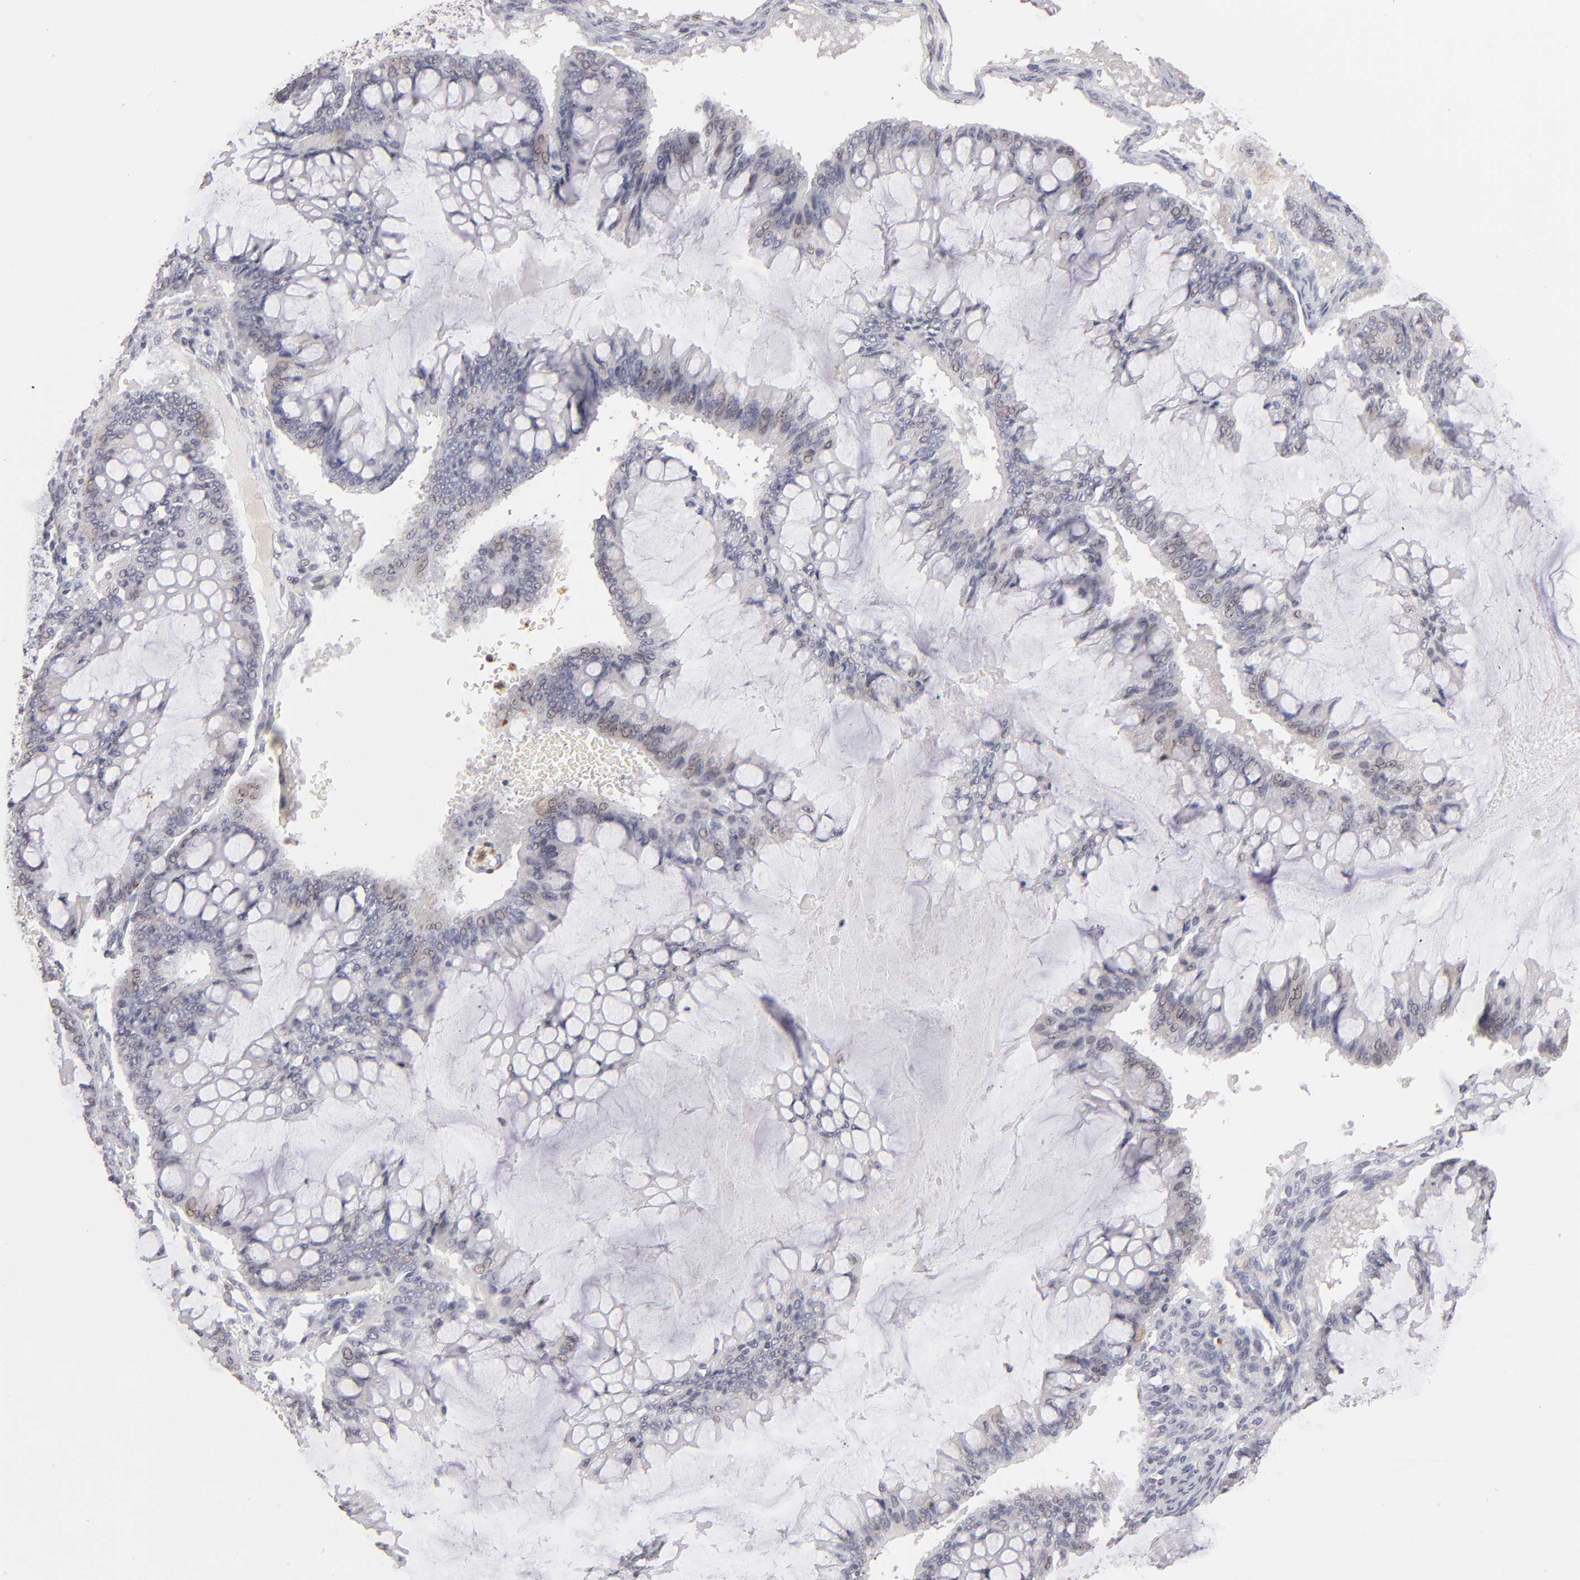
{"staining": {"intensity": "weak", "quantity": "<25%", "location": "nuclear"}, "tissue": "ovarian cancer", "cell_type": "Tumor cells", "image_type": "cancer", "snomed": [{"axis": "morphology", "description": "Cystadenocarcinoma, mucinous, NOS"}, {"axis": "topography", "description": "Ovary"}], "caption": "Tumor cells are negative for brown protein staining in ovarian mucinous cystadenocarcinoma.", "gene": "MGAM", "patient": {"sex": "female", "age": 73}}